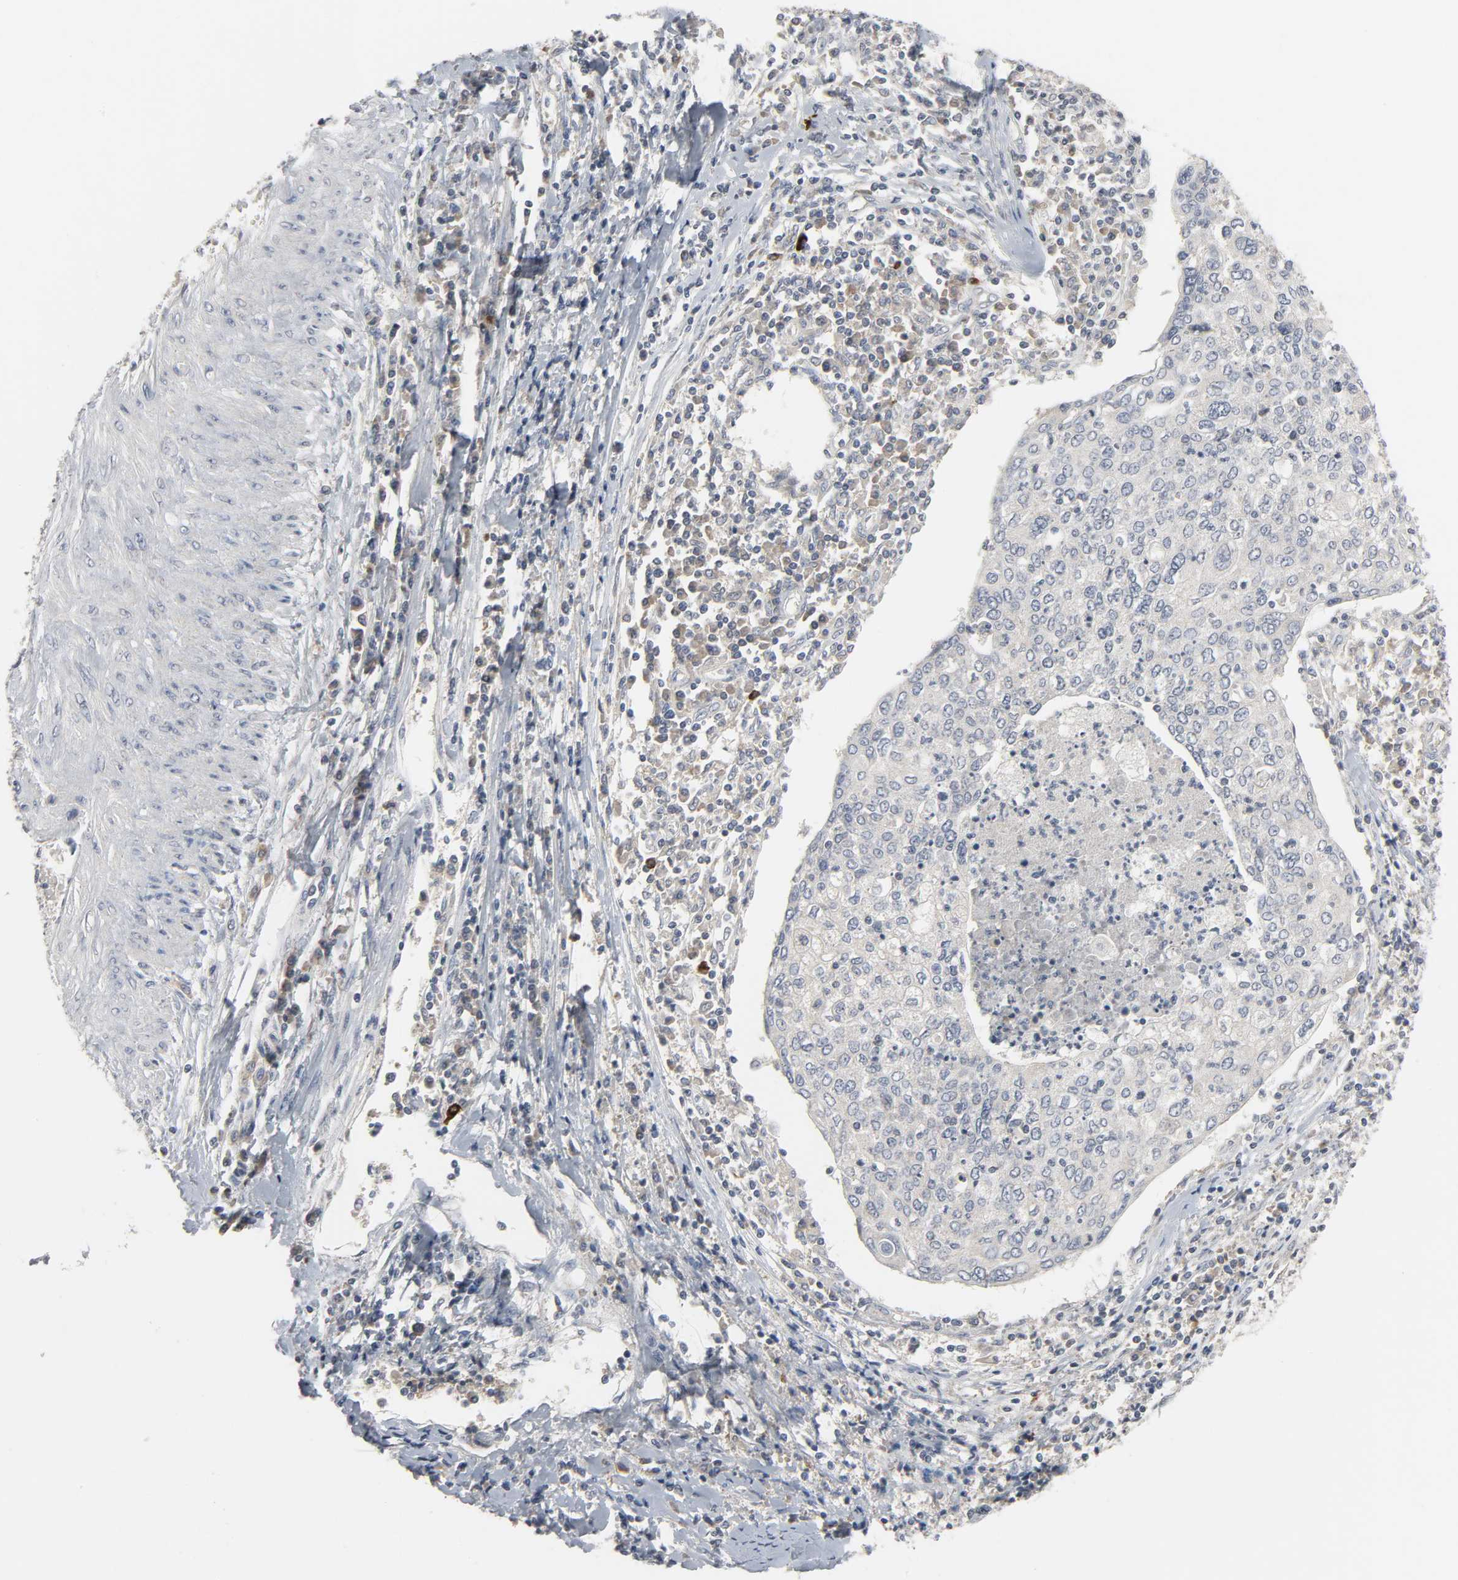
{"staining": {"intensity": "moderate", "quantity": ">75%", "location": "cytoplasmic/membranous"}, "tissue": "cervical cancer", "cell_type": "Tumor cells", "image_type": "cancer", "snomed": [{"axis": "morphology", "description": "Squamous cell carcinoma, NOS"}, {"axis": "topography", "description": "Cervix"}], "caption": "Immunohistochemical staining of cervical squamous cell carcinoma shows medium levels of moderate cytoplasmic/membranous staining in approximately >75% of tumor cells.", "gene": "CLIP1", "patient": {"sex": "female", "age": 40}}